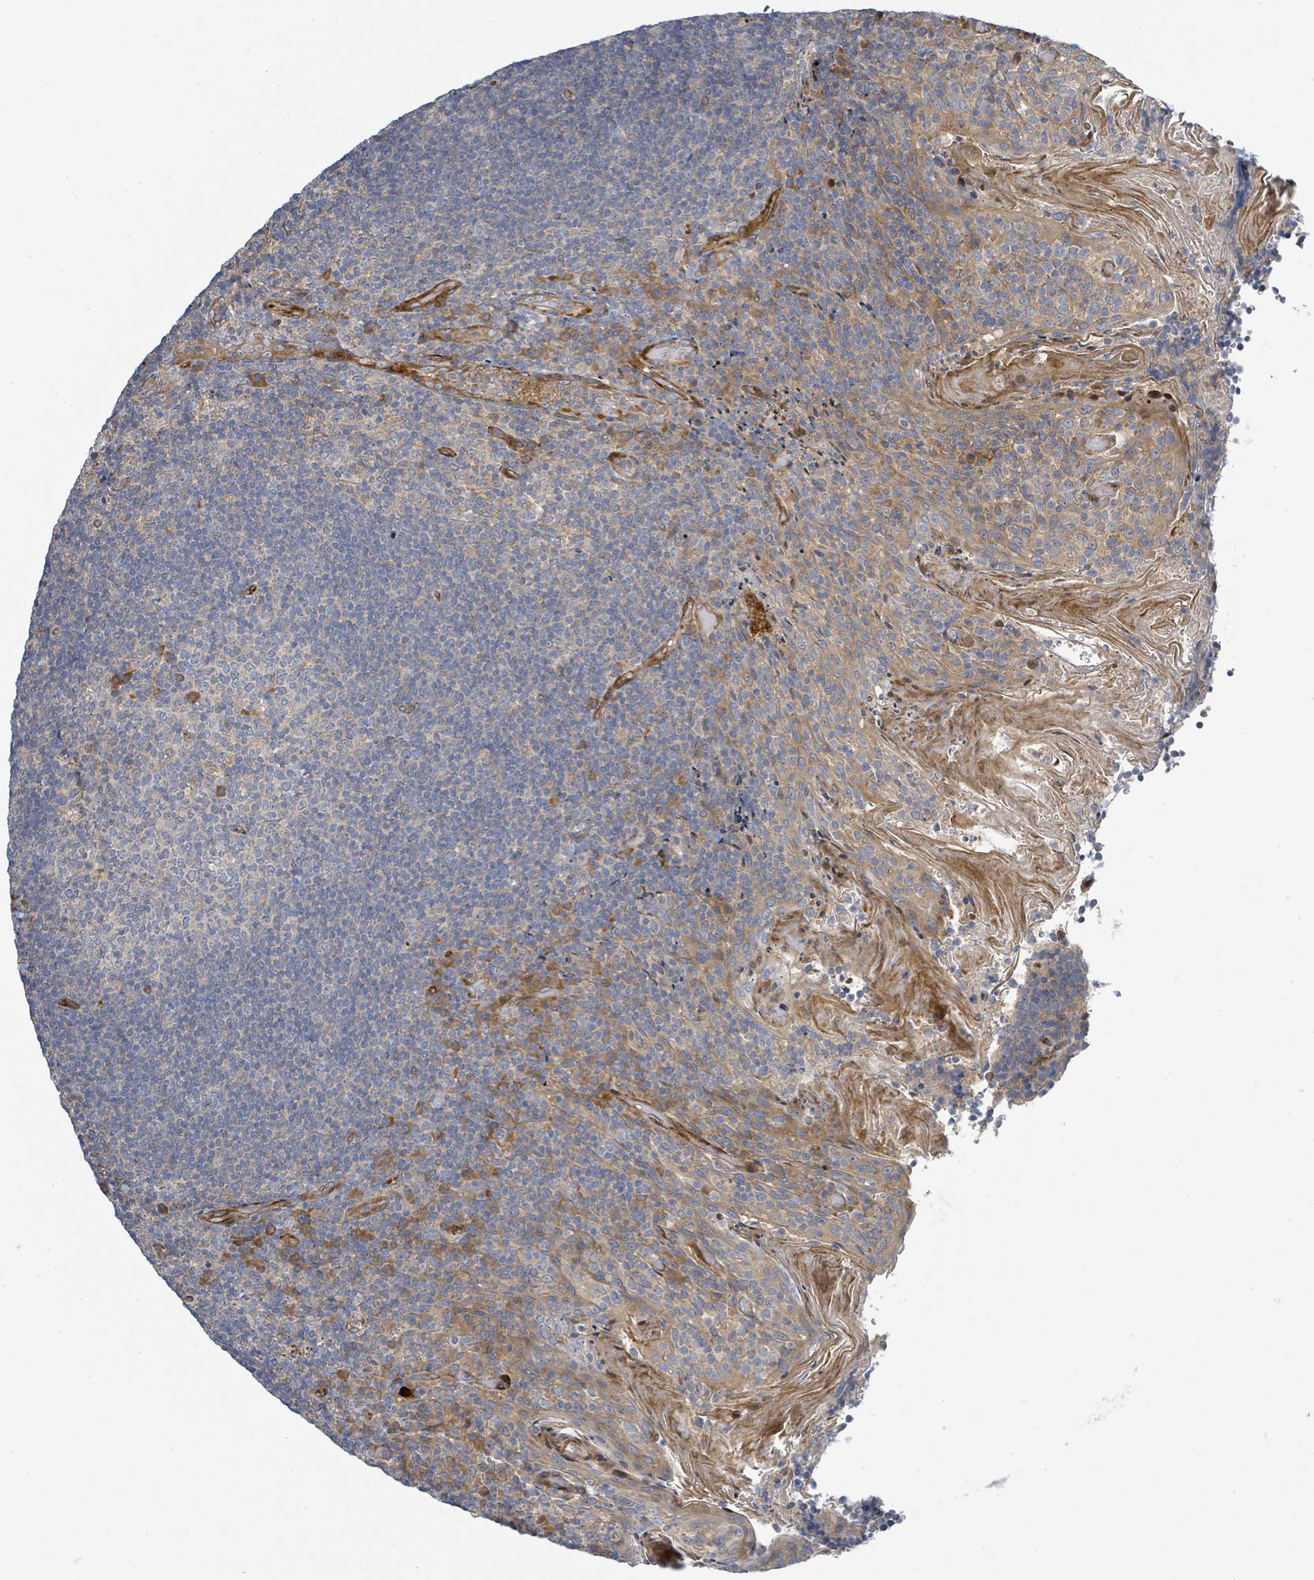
{"staining": {"intensity": "moderate", "quantity": "<25%", "location": "cytoplasmic/membranous"}, "tissue": "tonsil", "cell_type": "Germinal center cells", "image_type": "normal", "snomed": [{"axis": "morphology", "description": "Normal tissue, NOS"}, {"axis": "topography", "description": "Tonsil"}], "caption": "Germinal center cells show low levels of moderate cytoplasmic/membranous expression in about <25% of cells in benign tonsil.", "gene": "CFAP210", "patient": {"sex": "female", "age": 10}}